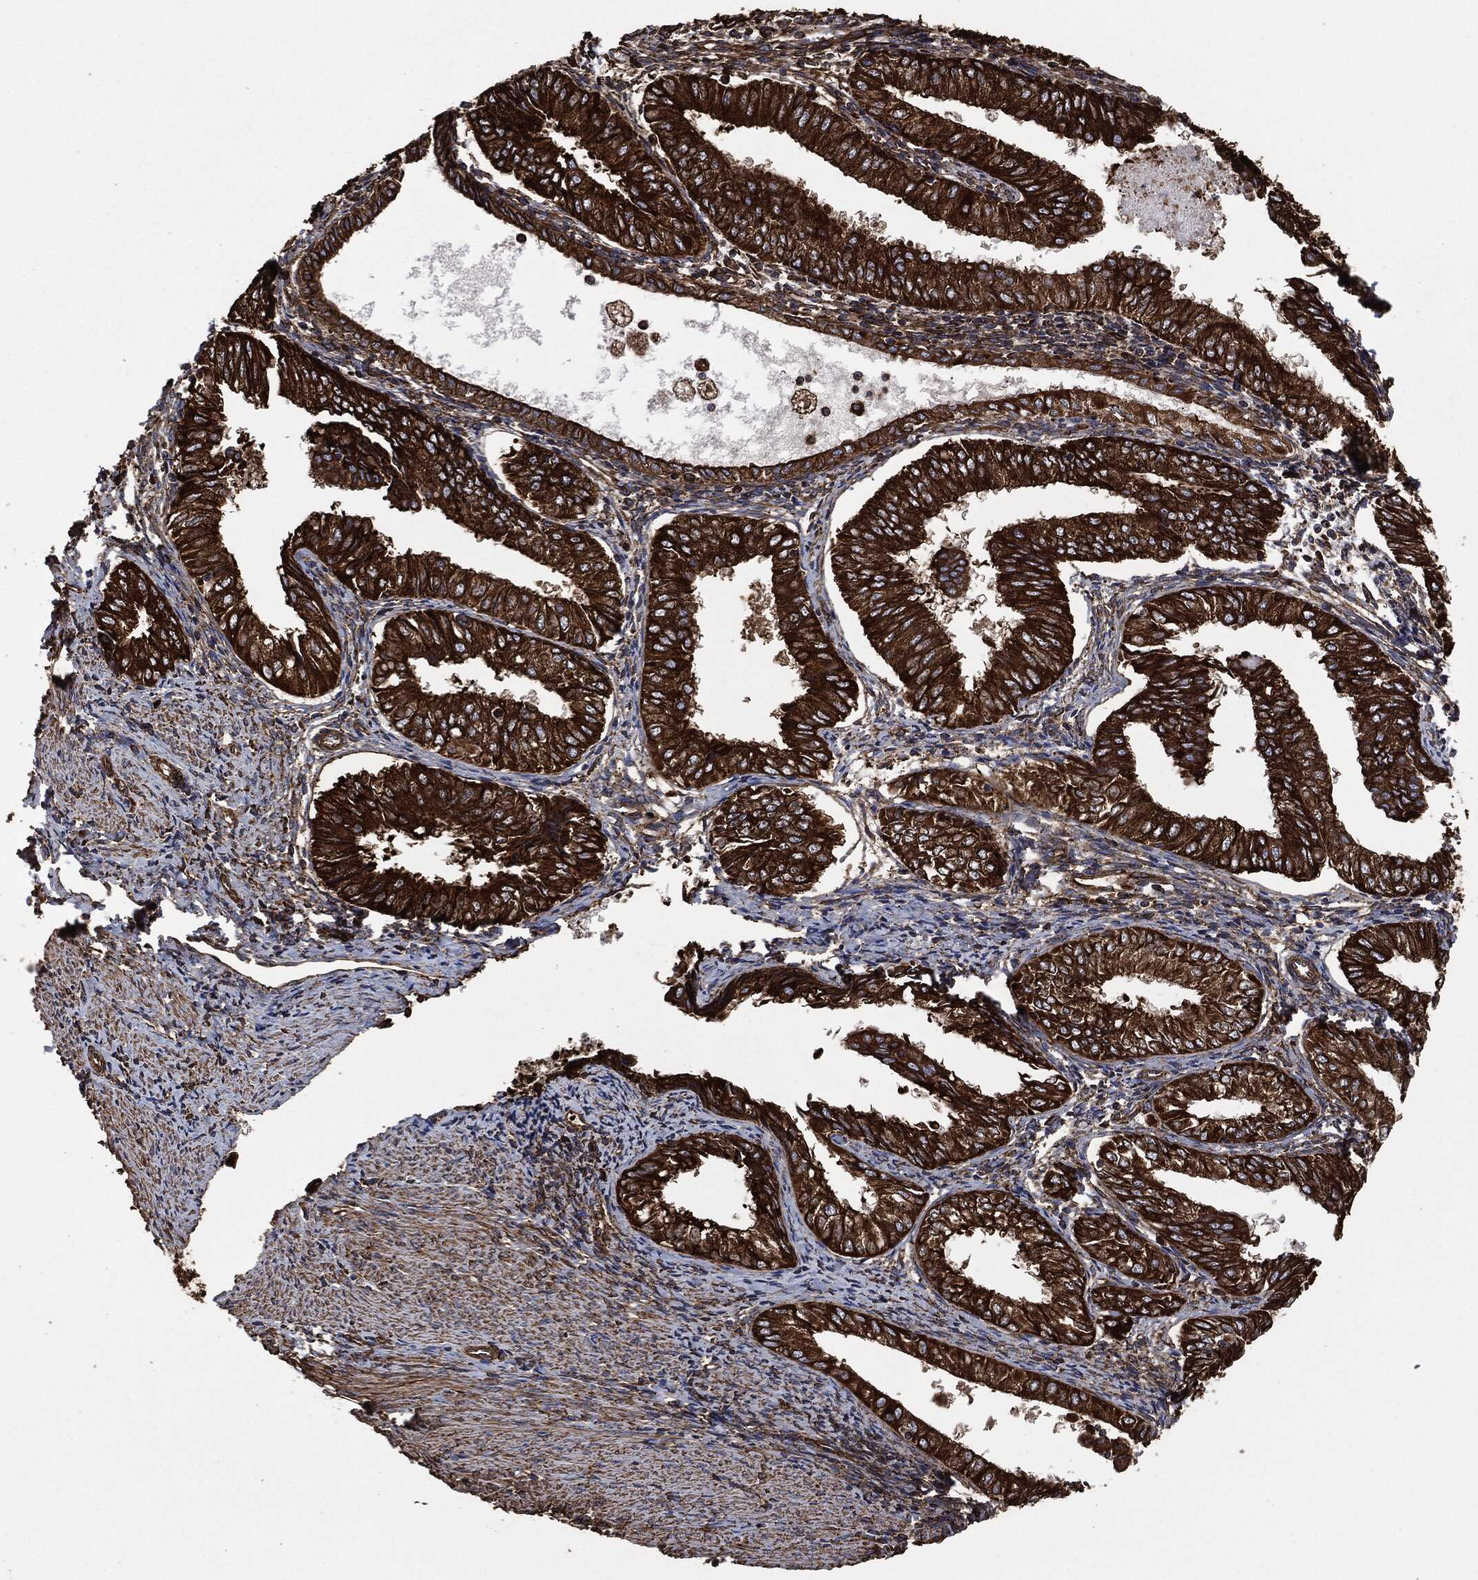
{"staining": {"intensity": "strong", "quantity": ">75%", "location": "cytoplasmic/membranous"}, "tissue": "endometrial cancer", "cell_type": "Tumor cells", "image_type": "cancer", "snomed": [{"axis": "morphology", "description": "Adenocarcinoma, NOS"}, {"axis": "topography", "description": "Endometrium"}], "caption": "This is an image of immunohistochemistry (IHC) staining of adenocarcinoma (endometrial), which shows strong positivity in the cytoplasmic/membranous of tumor cells.", "gene": "AMFR", "patient": {"sex": "female", "age": 53}}